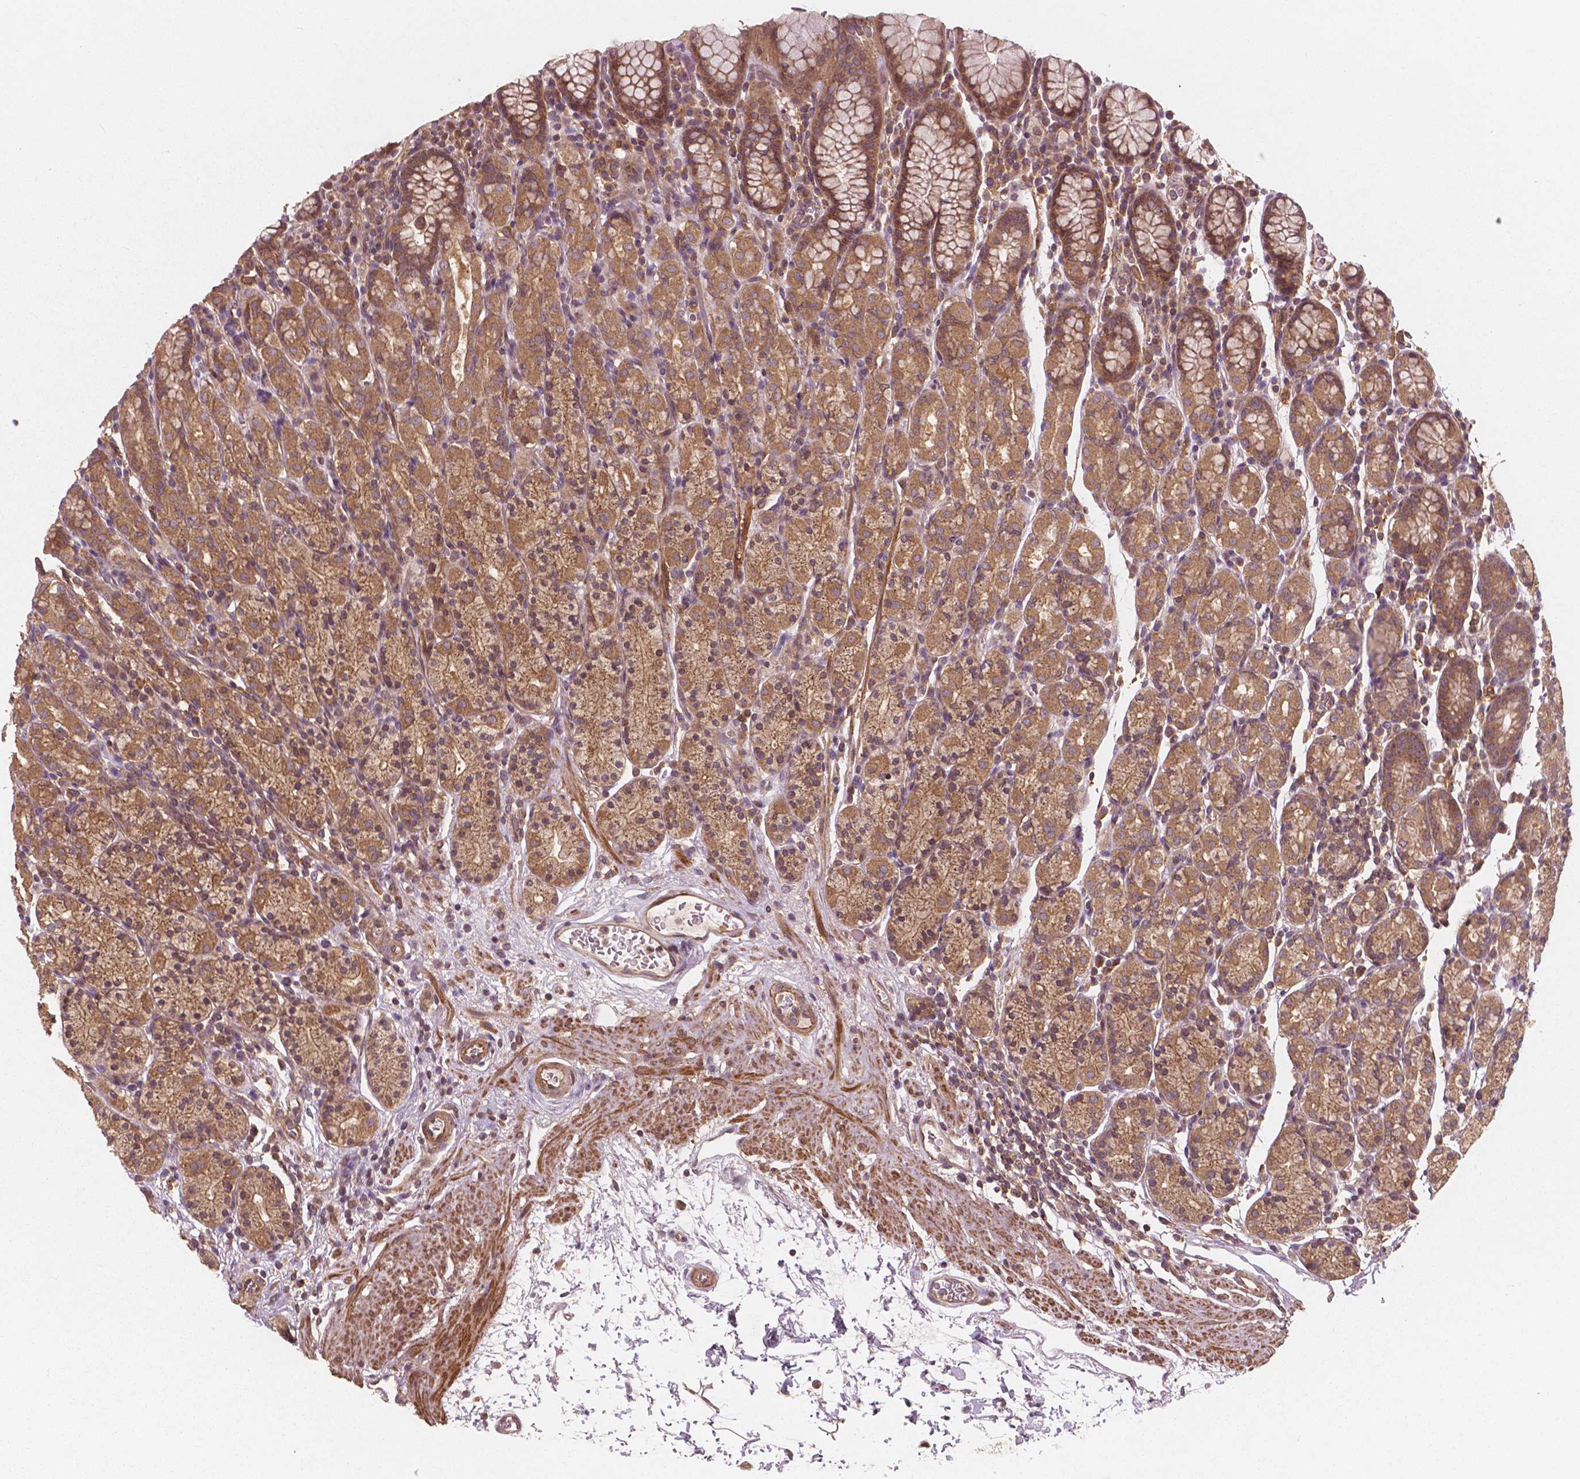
{"staining": {"intensity": "moderate", "quantity": ">75%", "location": "cytoplasmic/membranous"}, "tissue": "stomach", "cell_type": "Glandular cells", "image_type": "normal", "snomed": [{"axis": "morphology", "description": "Normal tissue, NOS"}, {"axis": "topography", "description": "Stomach, upper"}, {"axis": "topography", "description": "Stomach"}], "caption": "A brown stain shows moderate cytoplasmic/membranous staining of a protein in glandular cells of normal stomach. (Stains: DAB in brown, nuclei in blue, Microscopy: brightfield microscopy at high magnification).", "gene": "CYFIP1", "patient": {"sex": "male", "age": 62}}